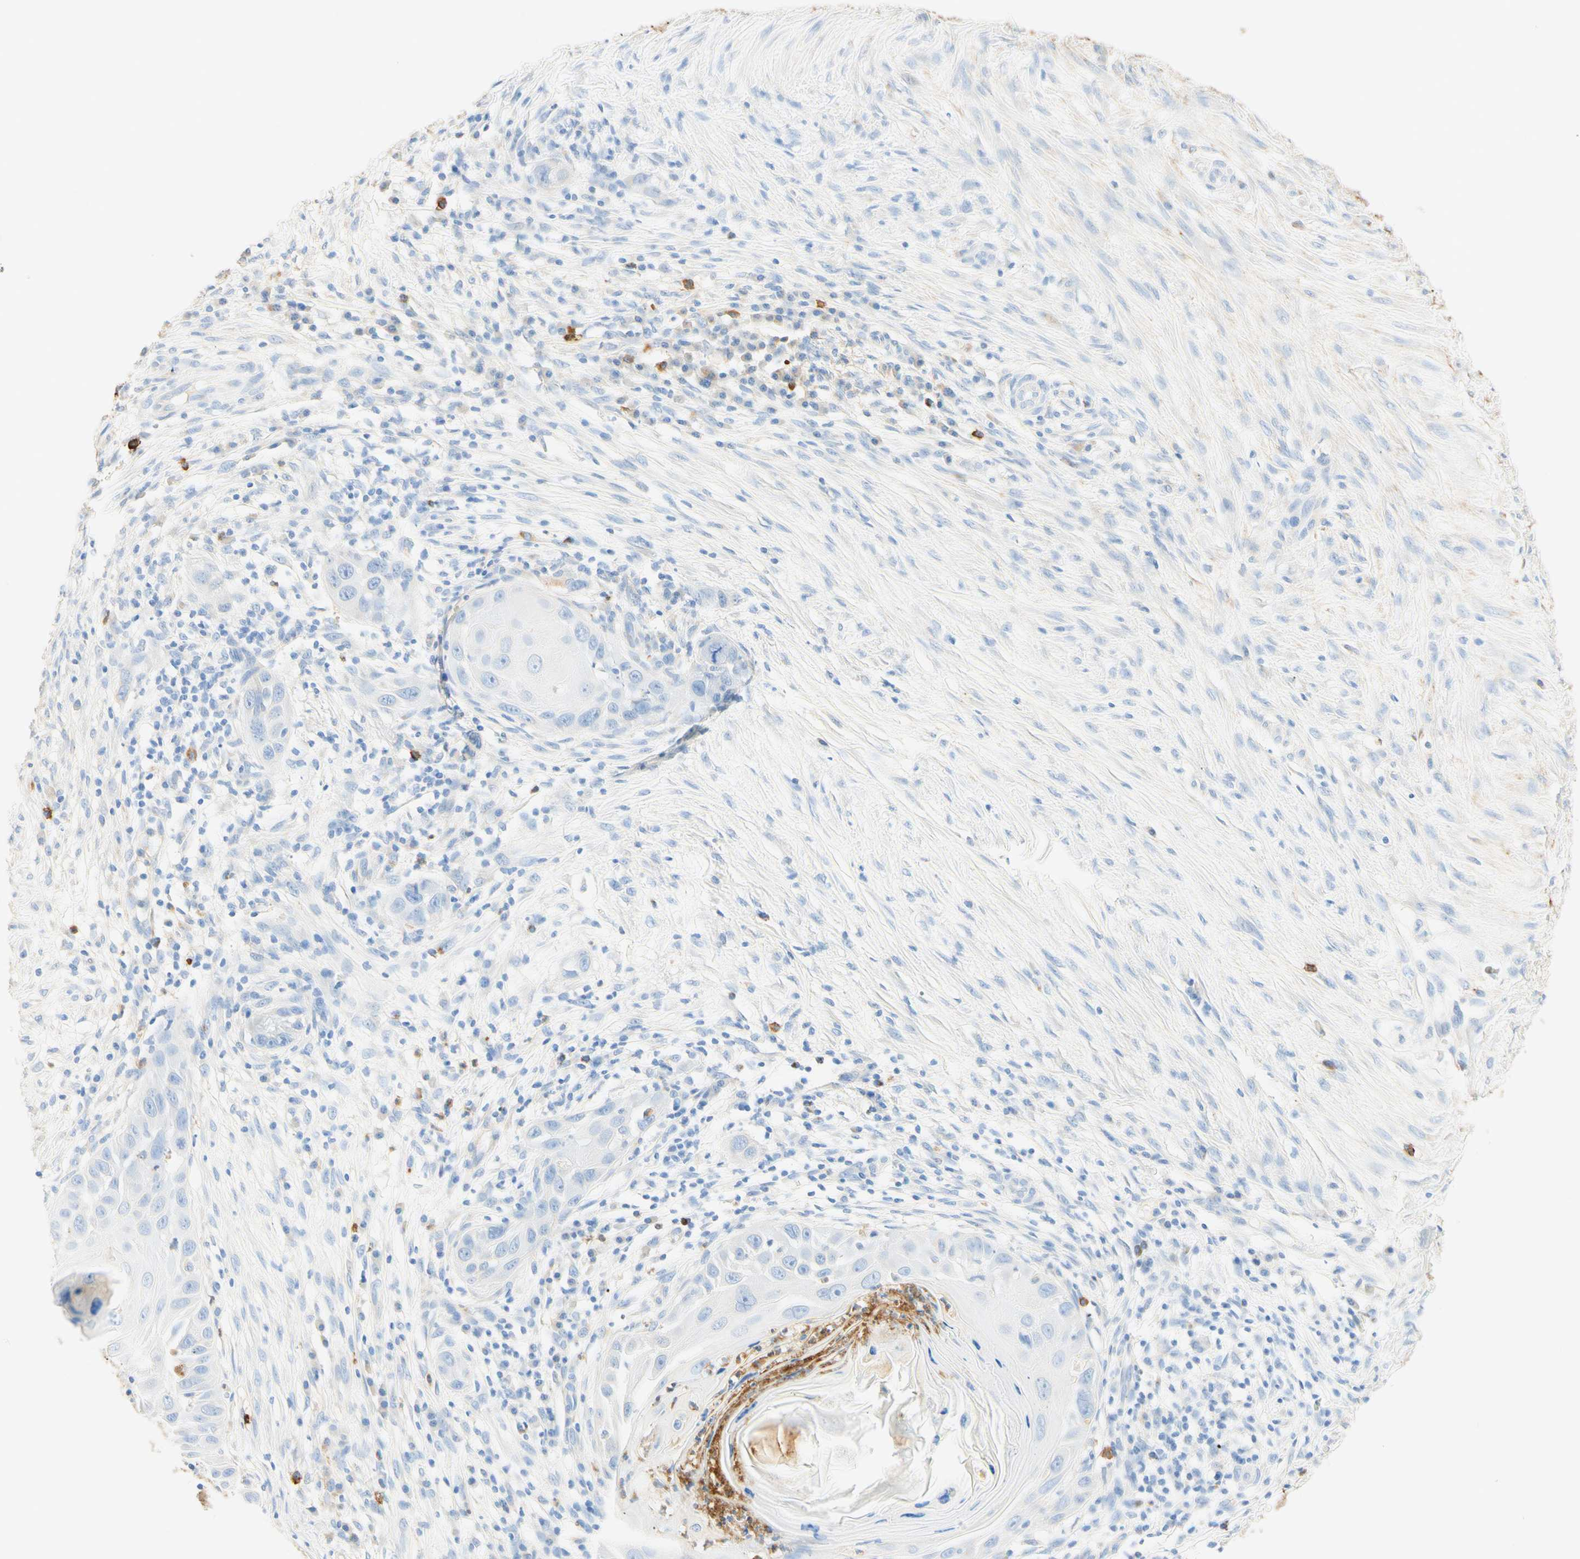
{"staining": {"intensity": "negative", "quantity": "none", "location": "none"}, "tissue": "skin cancer", "cell_type": "Tumor cells", "image_type": "cancer", "snomed": [{"axis": "morphology", "description": "Squamous cell carcinoma, NOS"}, {"axis": "topography", "description": "Skin"}], "caption": "The immunohistochemistry (IHC) photomicrograph has no significant positivity in tumor cells of squamous cell carcinoma (skin) tissue. (DAB IHC with hematoxylin counter stain).", "gene": "CD63", "patient": {"sex": "female", "age": 44}}